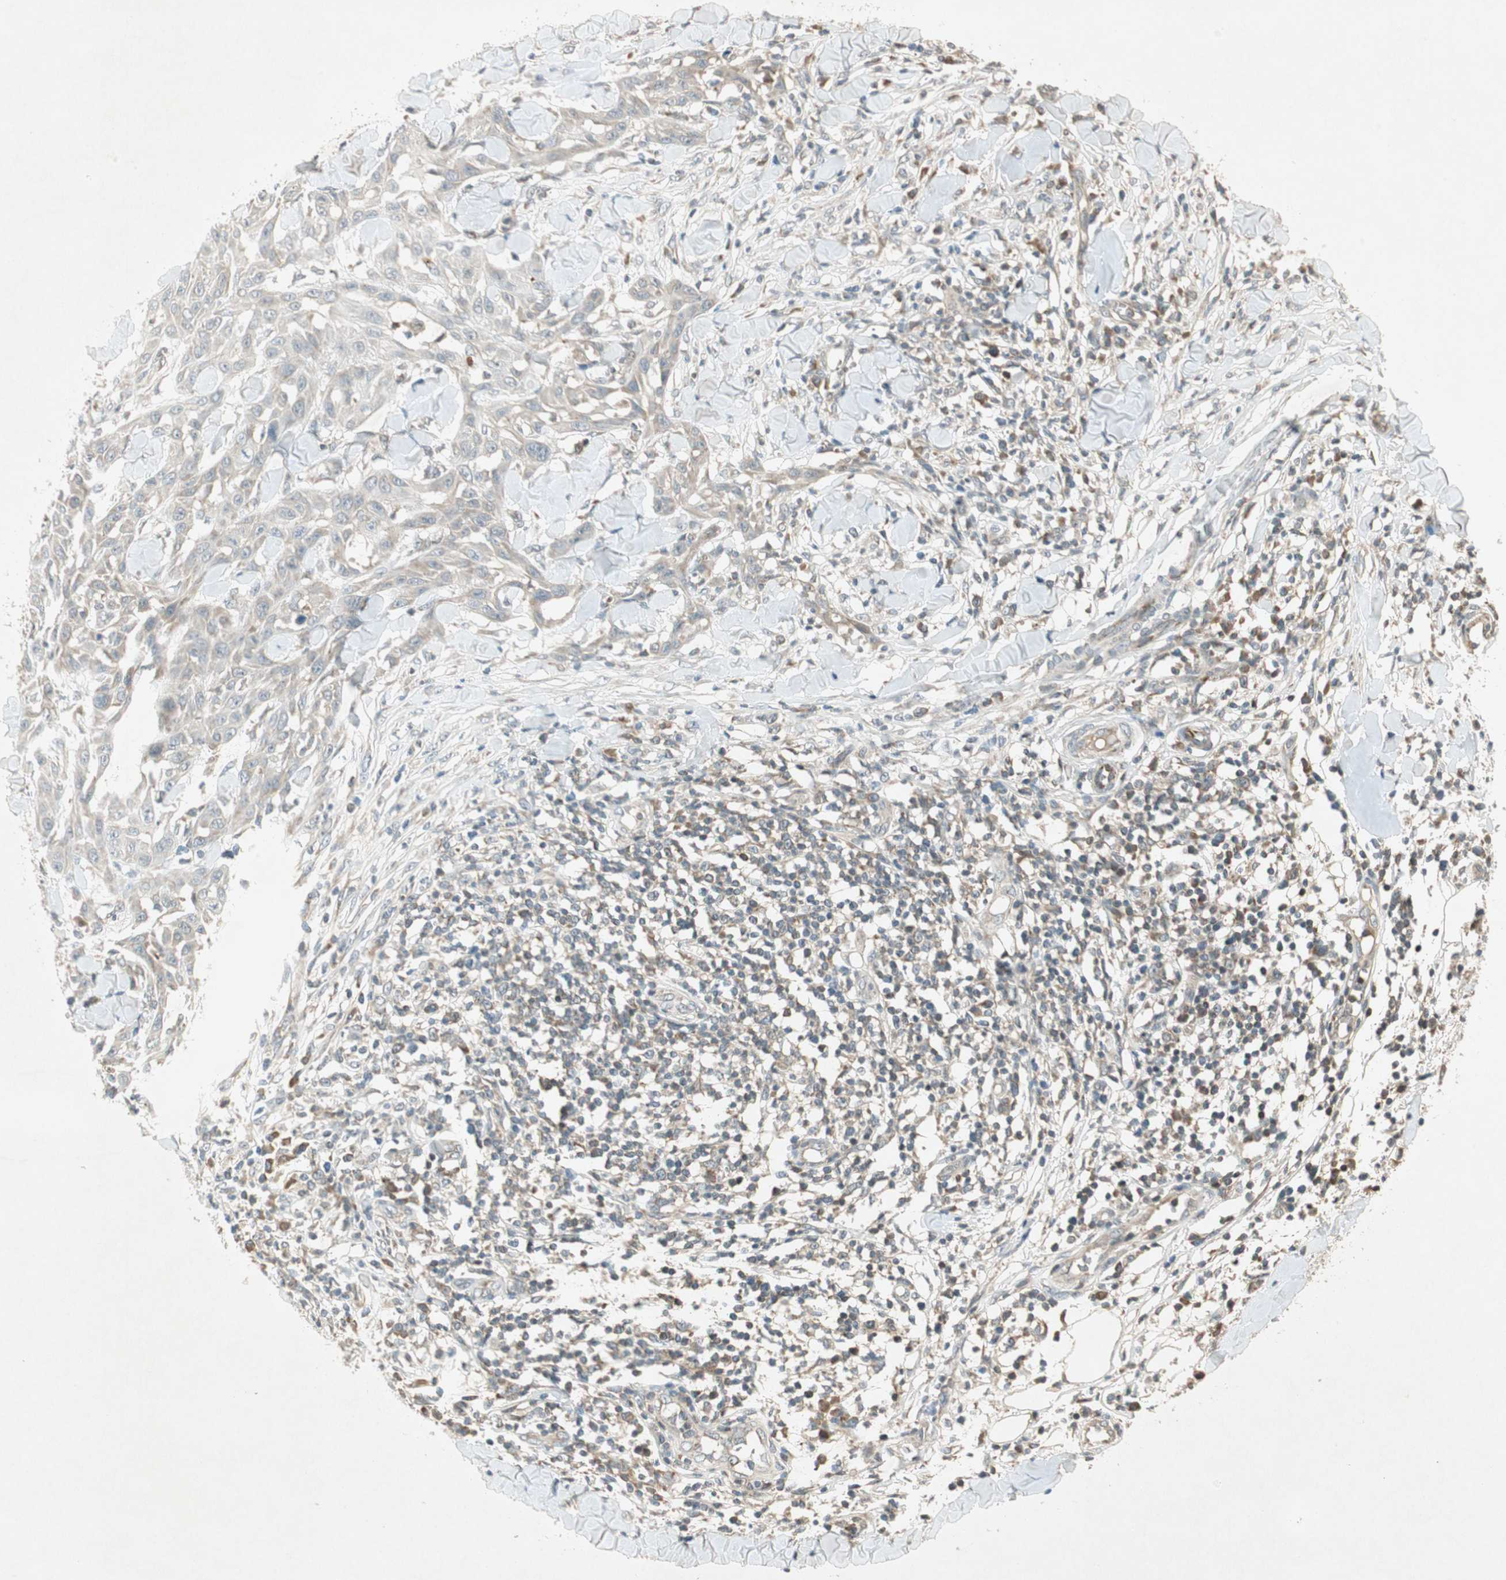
{"staining": {"intensity": "negative", "quantity": "none", "location": "none"}, "tissue": "skin cancer", "cell_type": "Tumor cells", "image_type": "cancer", "snomed": [{"axis": "morphology", "description": "Squamous cell carcinoma, NOS"}, {"axis": "topography", "description": "Skin"}], "caption": "Photomicrograph shows no significant protein expression in tumor cells of skin cancer. The staining is performed using DAB brown chromogen with nuclei counter-stained in using hematoxylin.", "gene": "USP2", "patient": {"sex": "male", "age": 24}}